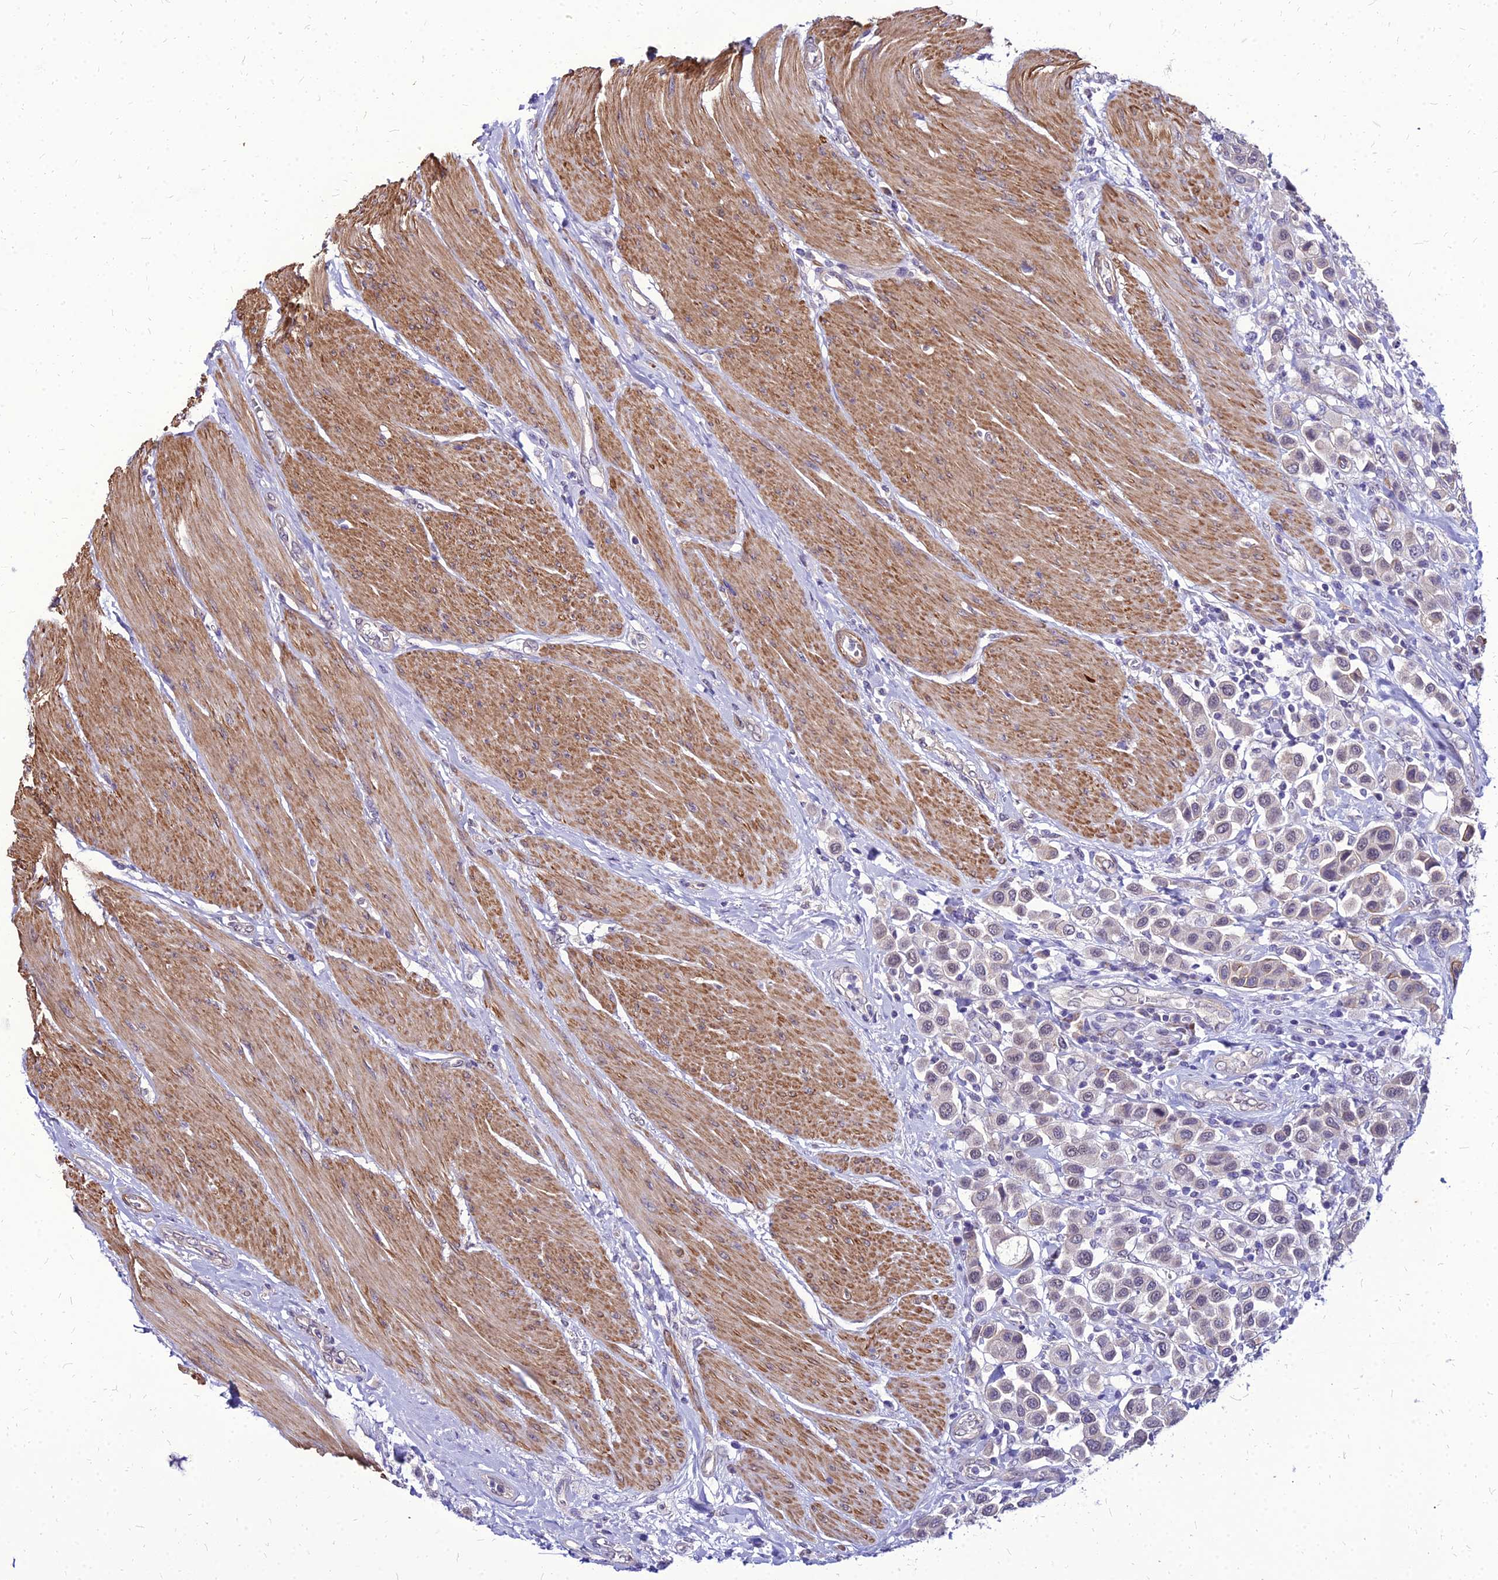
{"staining": {"intensity": "weak", "quantity": ">75%", "location": "cytoplasmic/membranous,nuclear"}, "tissue": "urothelial cancer", "cell_type": "Tumor cells", "image_type": "cancer", "snomed": [{"axis": "morphology", "description": "Urothelial carcinoma, High grade"}, {"axis": "topography", "description": "Urinary bladder"}], "caption": "Tumor cells exhibit low levels of weak cytoplasmic/membranous and nuclear expression in approximately >75% of cells in human urothelial cancer.", "gene": "YEATS2", "patient": {"sex": "male", "age": 50}}